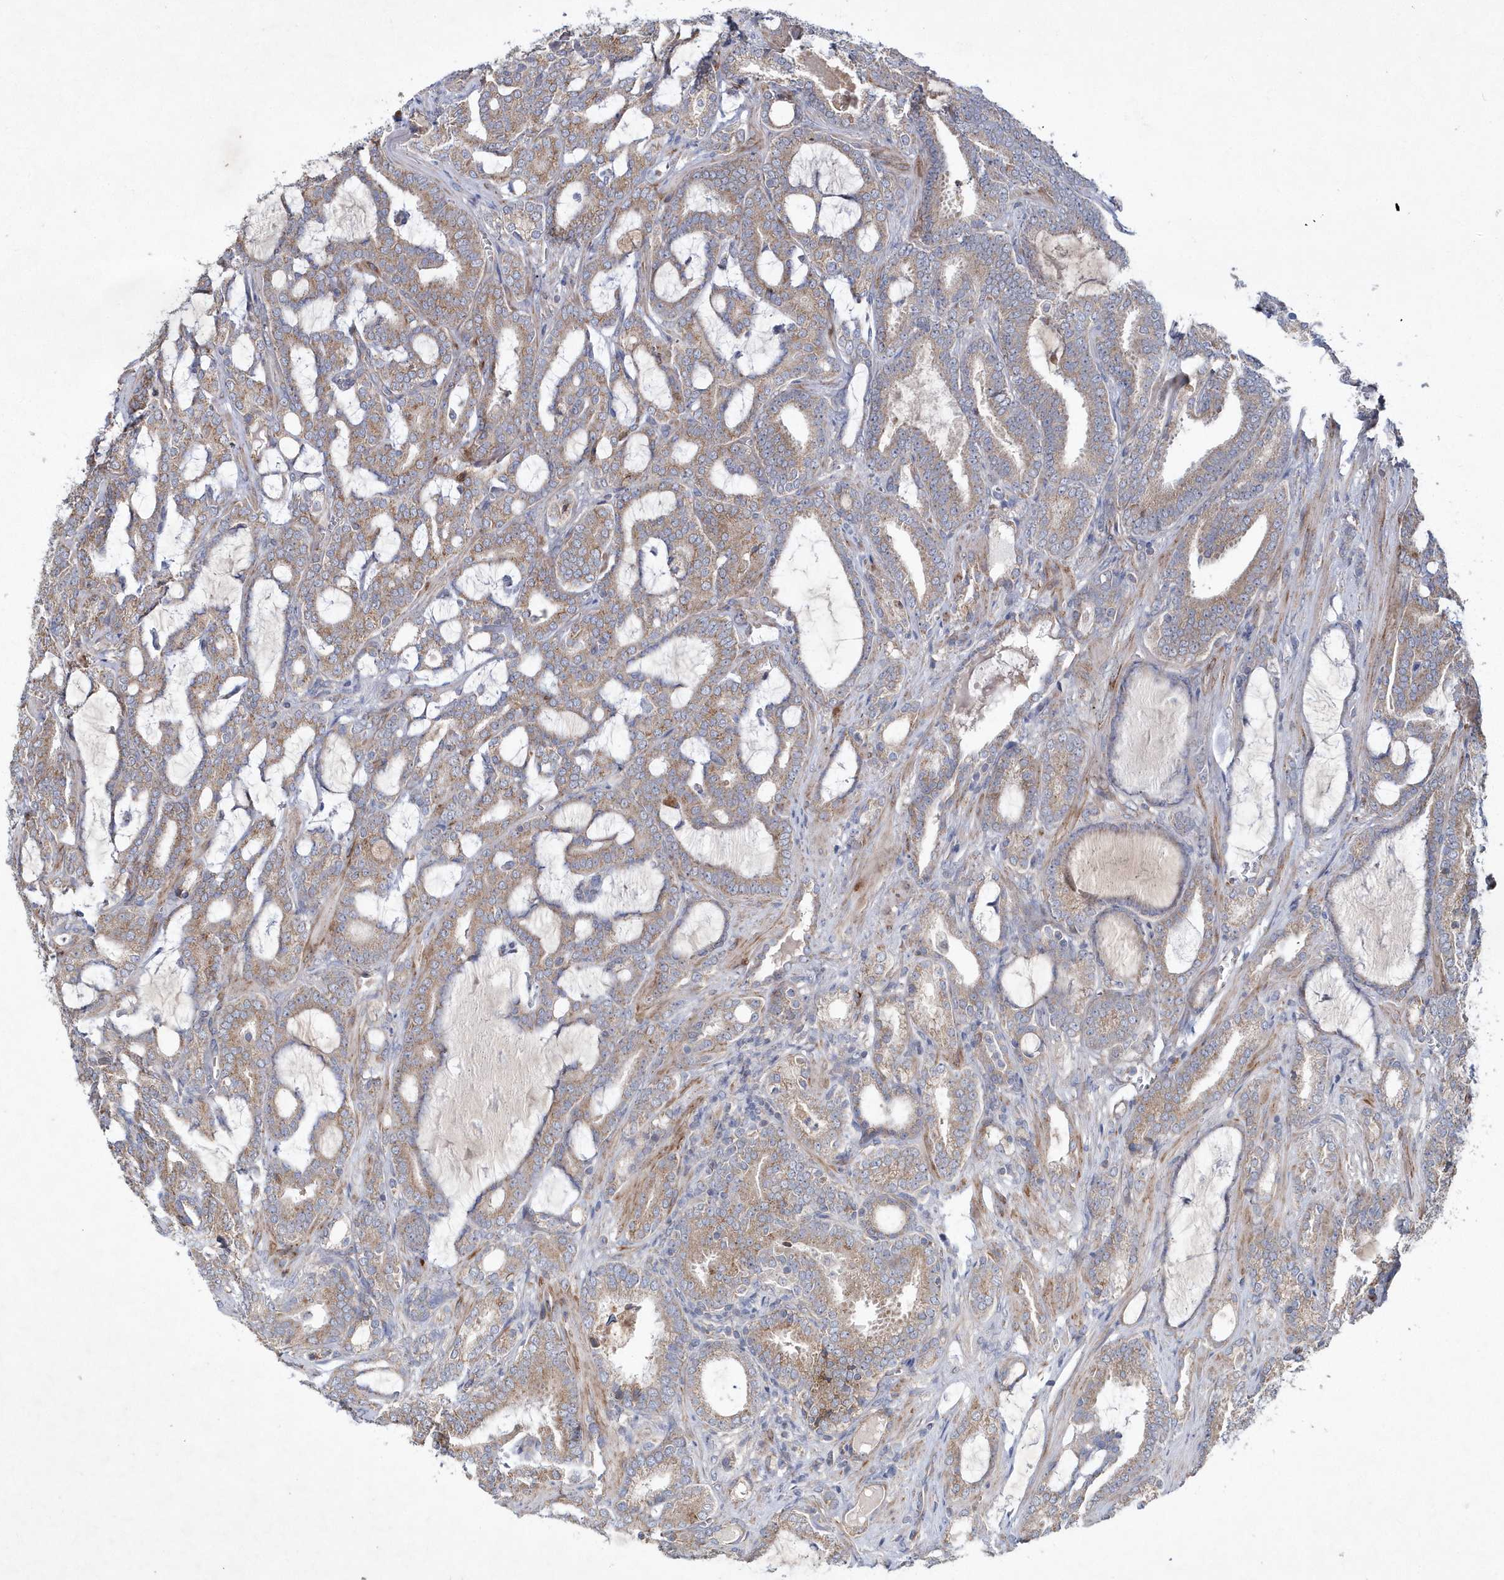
{"staining": {"intensity": "moderate", "quantity": ">75%", "location": "cytoplasmic/membranous"}, "tissue": "prostate cancer", "cell_type": "Tumor cells", "image_type": "cancer", "snomed": [{"axis": "morphology", "description": "Adenocarcinoma, High grade"}, {"axis": "topography", "description": "Prostate and seminal vesicle, NOS"}], "caption": "Prostate cancer (high-grade adenocarcinoma) stained for a protein demonstrates moderate cytoplasmic/membranous positivity in tumor cells. The staining was performed using DAB to visualize the protein expression in brown, while the nuclei were stained in blue with hematoxylin (Magnification: 20x).", "gene": "METTL8", "patient": {"sex": "male", "age": 67}}